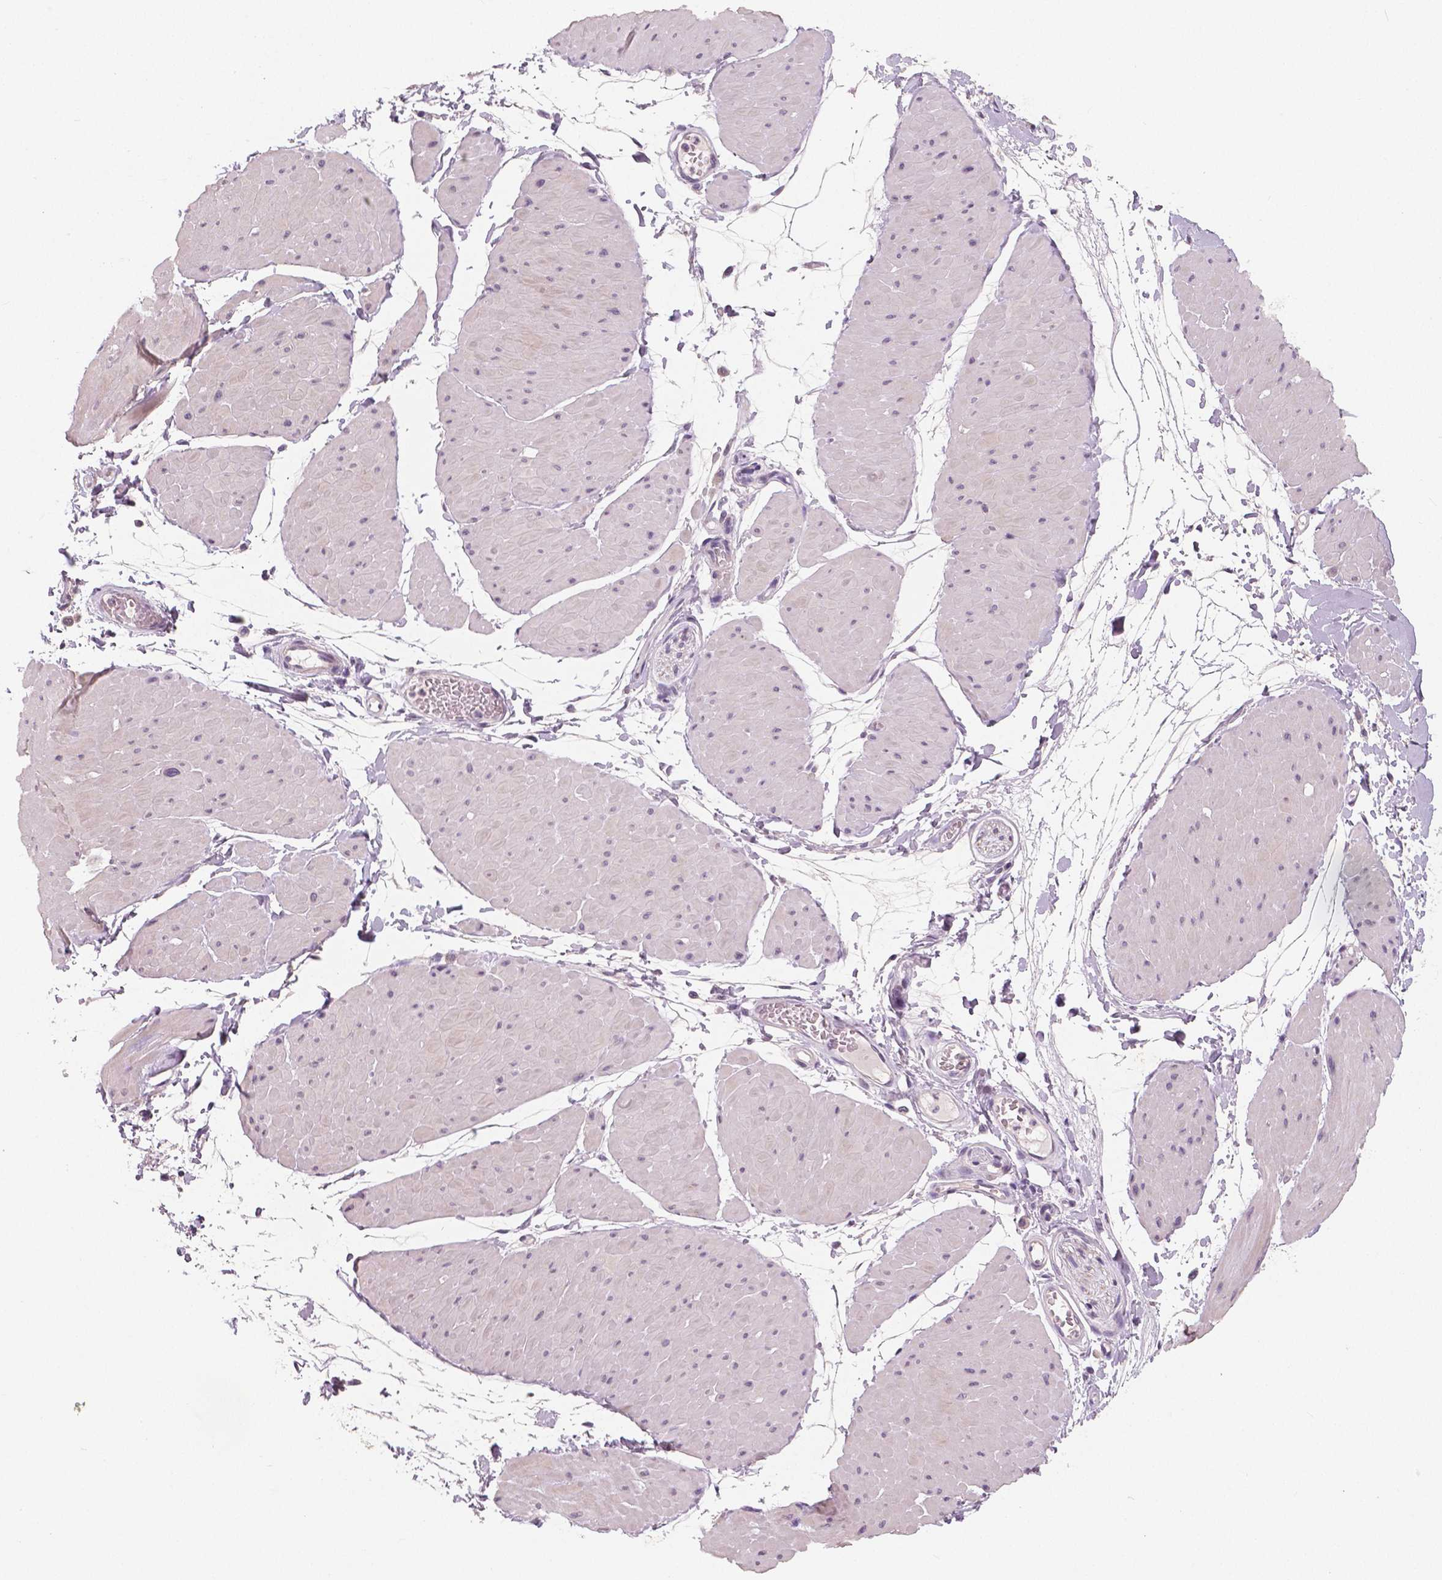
{"staining": {"intensity": "negative", "quantity": "none", "location": "none"}, "tissue": "adipose tissue", "cell_type": "Adipocytes", "image_type": "normal", "snomed": [{"axis": "morphology", "description": "Normal tissue, NOS"}, {"axis": "topography", "description": "Smooth muscle"}, {"axis": "topography", "description": "Peripheral nerve tissue"}], "caption": "Immunohistochemistry histopathology image of normal adipose tissue stained for a protein (brown), which exhibits no staining in adipocytes.", "gene": "NECAB1", "patient": {"sex": "male", "age": 58}}